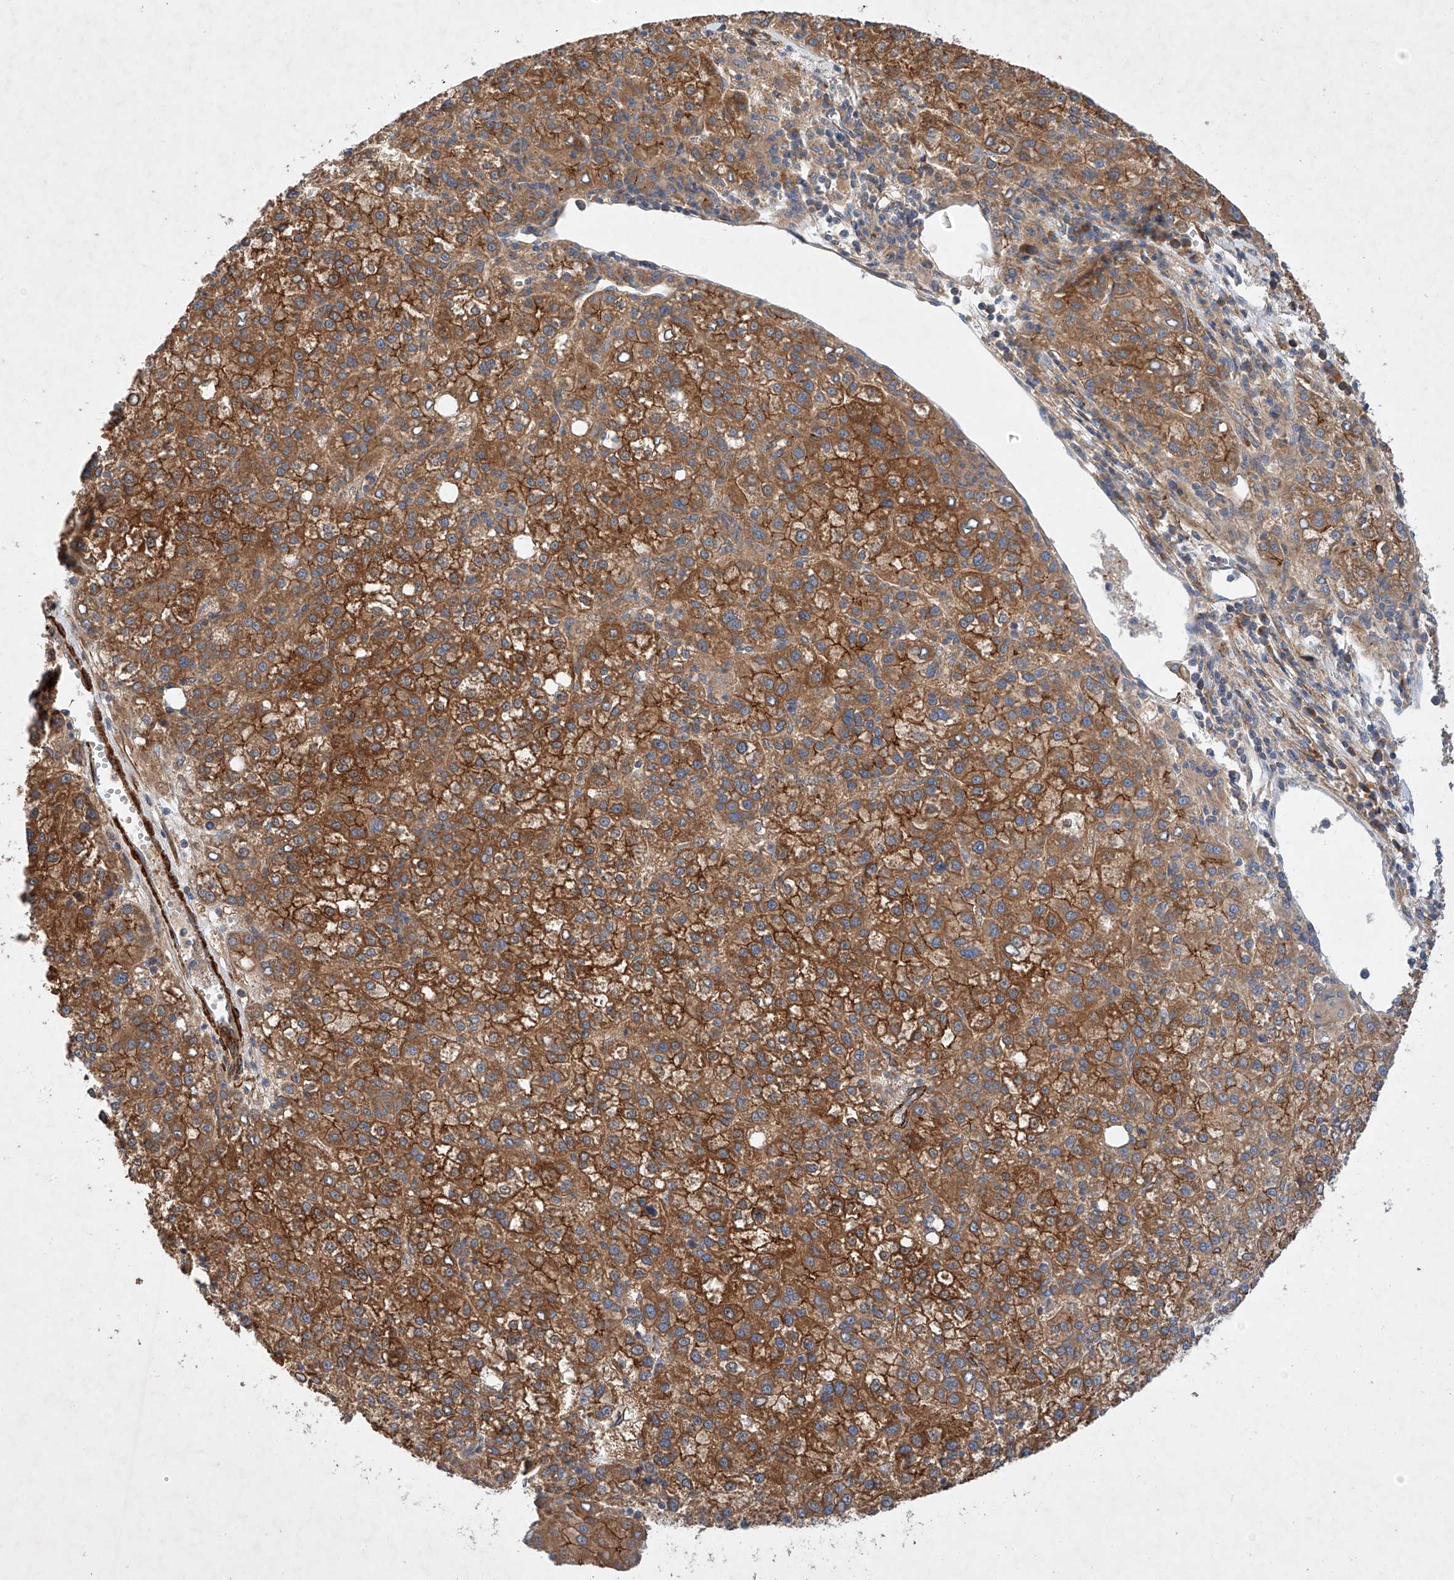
{"staining": {"intensity": "strong", "quantity": ">75%", "location": "cytoplasmic/membranous"}, "tissue": "liver cancer", "cell_type": "Tumor cells", "image_type": "cancer", "snomed": [{"axis": "morphology", "description": "Carcinoma, Hepatocellular, NOS"}, {"axis": "topography", "description": "Liver"}], "caption": "A brown stain labels strong cytoplasmic/membranous expression of a protein in human liver cancer (hepatocellular carcinoma) tumor cells.", "gene": "RAB23", "patient": {"sex": "female", "age": 58}}